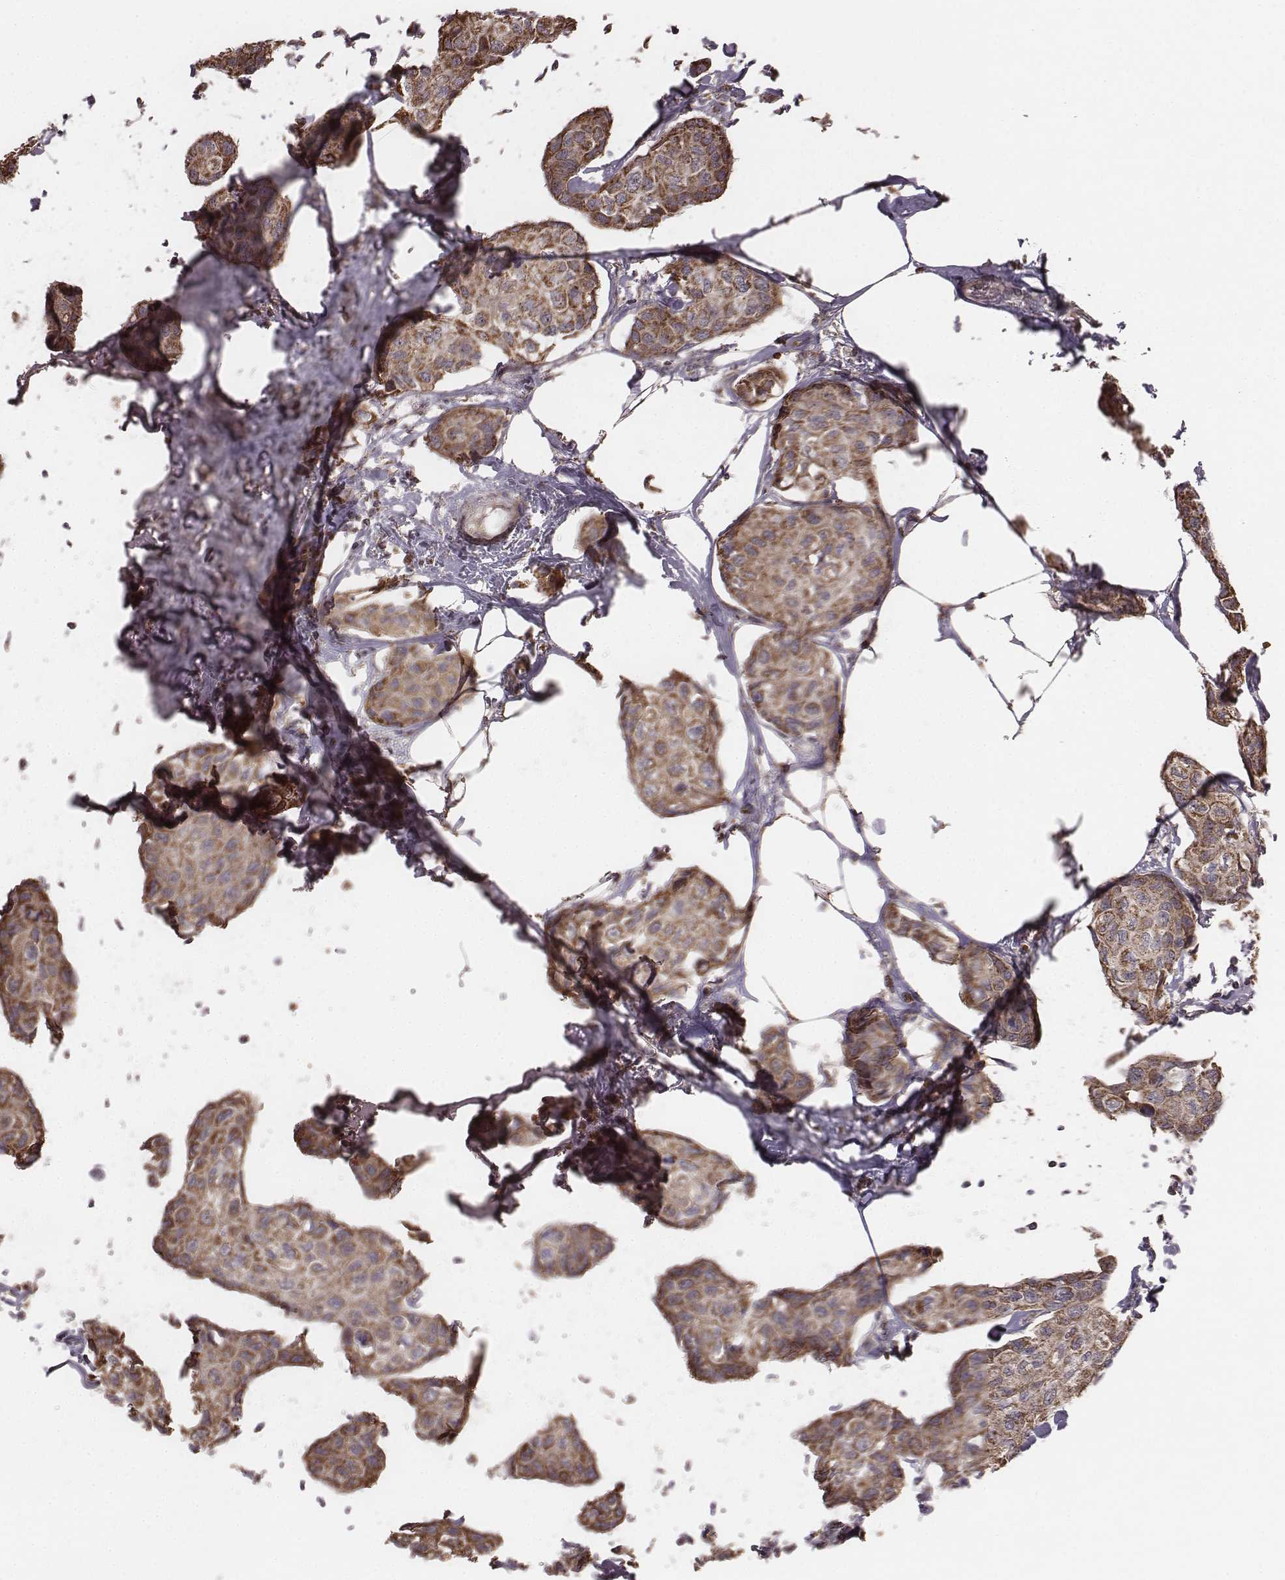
{"staining": {"intensity": "moderate", "quantity": ">75%", "location": "cytoplasmic/membranous"}, "tissue": "breast cancer", "cell_type": "Tumor cells", "image_type": "cancer", "snomed": [{"axis": "morphology", "description": "Duct carcinoma"}, {"axis": "topography", "description": "Breast"}], "caption": "A histopathology image showing moderate cytoplasmic/membranous expression in approximately >75% of tumor cells in breast cancer (invasive ductal carcinoma), as visualized by brown immunohistochemical staining.", "gene": "PDCD2L", "patient": {"sex": "female", "age": 80}}